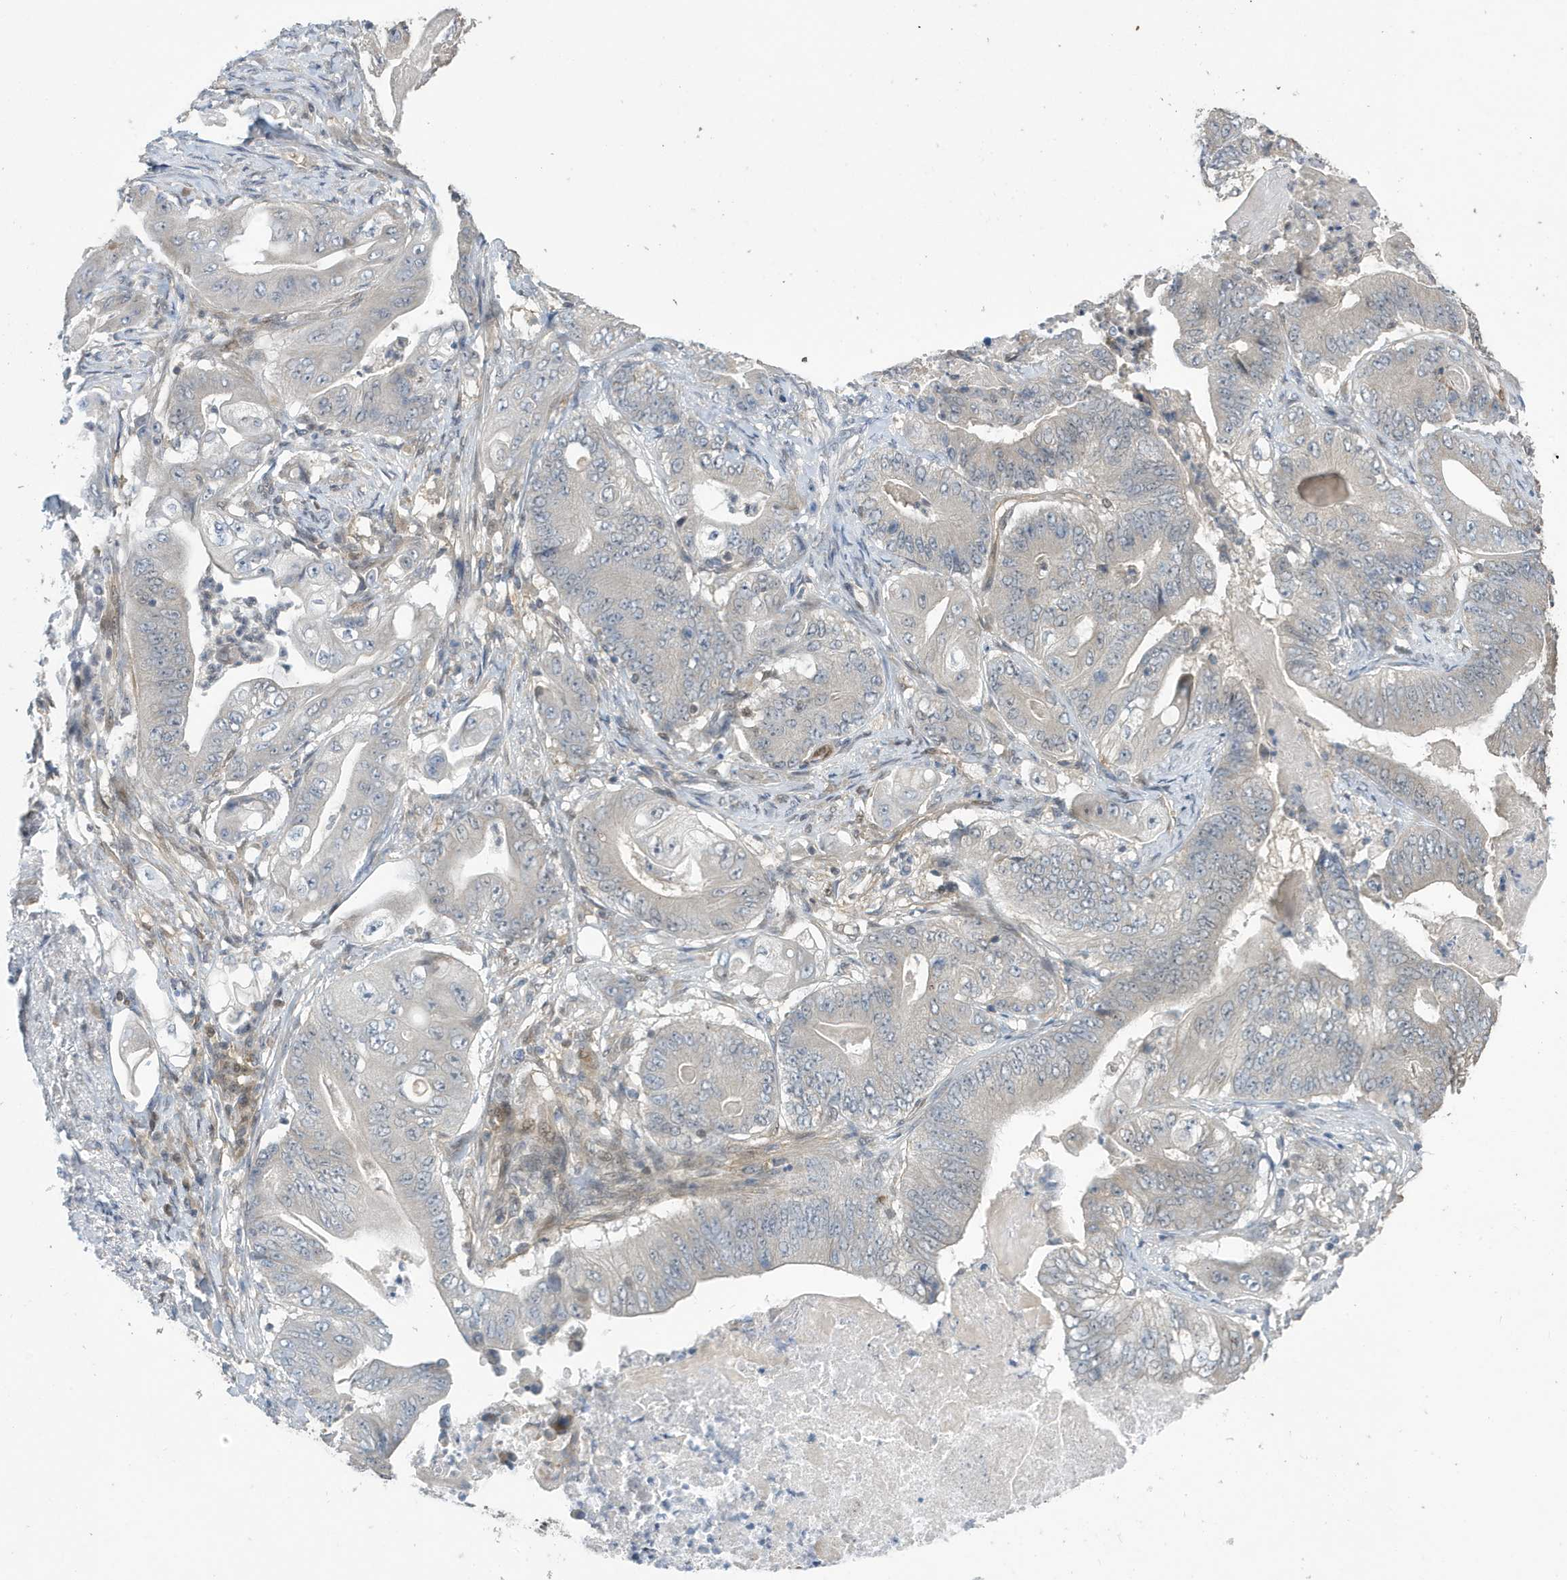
{"staining": {"intensity": "negative", "quantity": "none", "location": "none"}, "tissue": "stomach cancer", "cell_type": "Tumor cells", "image_type": "cancer", "snomed": [{"axis": "morphology", "description": "Adenocarcinoma, NOS"}, {"axis": "topography", "description": "Stomach"}], "caption": "Photomicrograph shows no significant protein expression in tumor cells of stomach adenocarcinoma.", "gene": "NCOA7", "patient": {"sex": "female", "age": 73}}